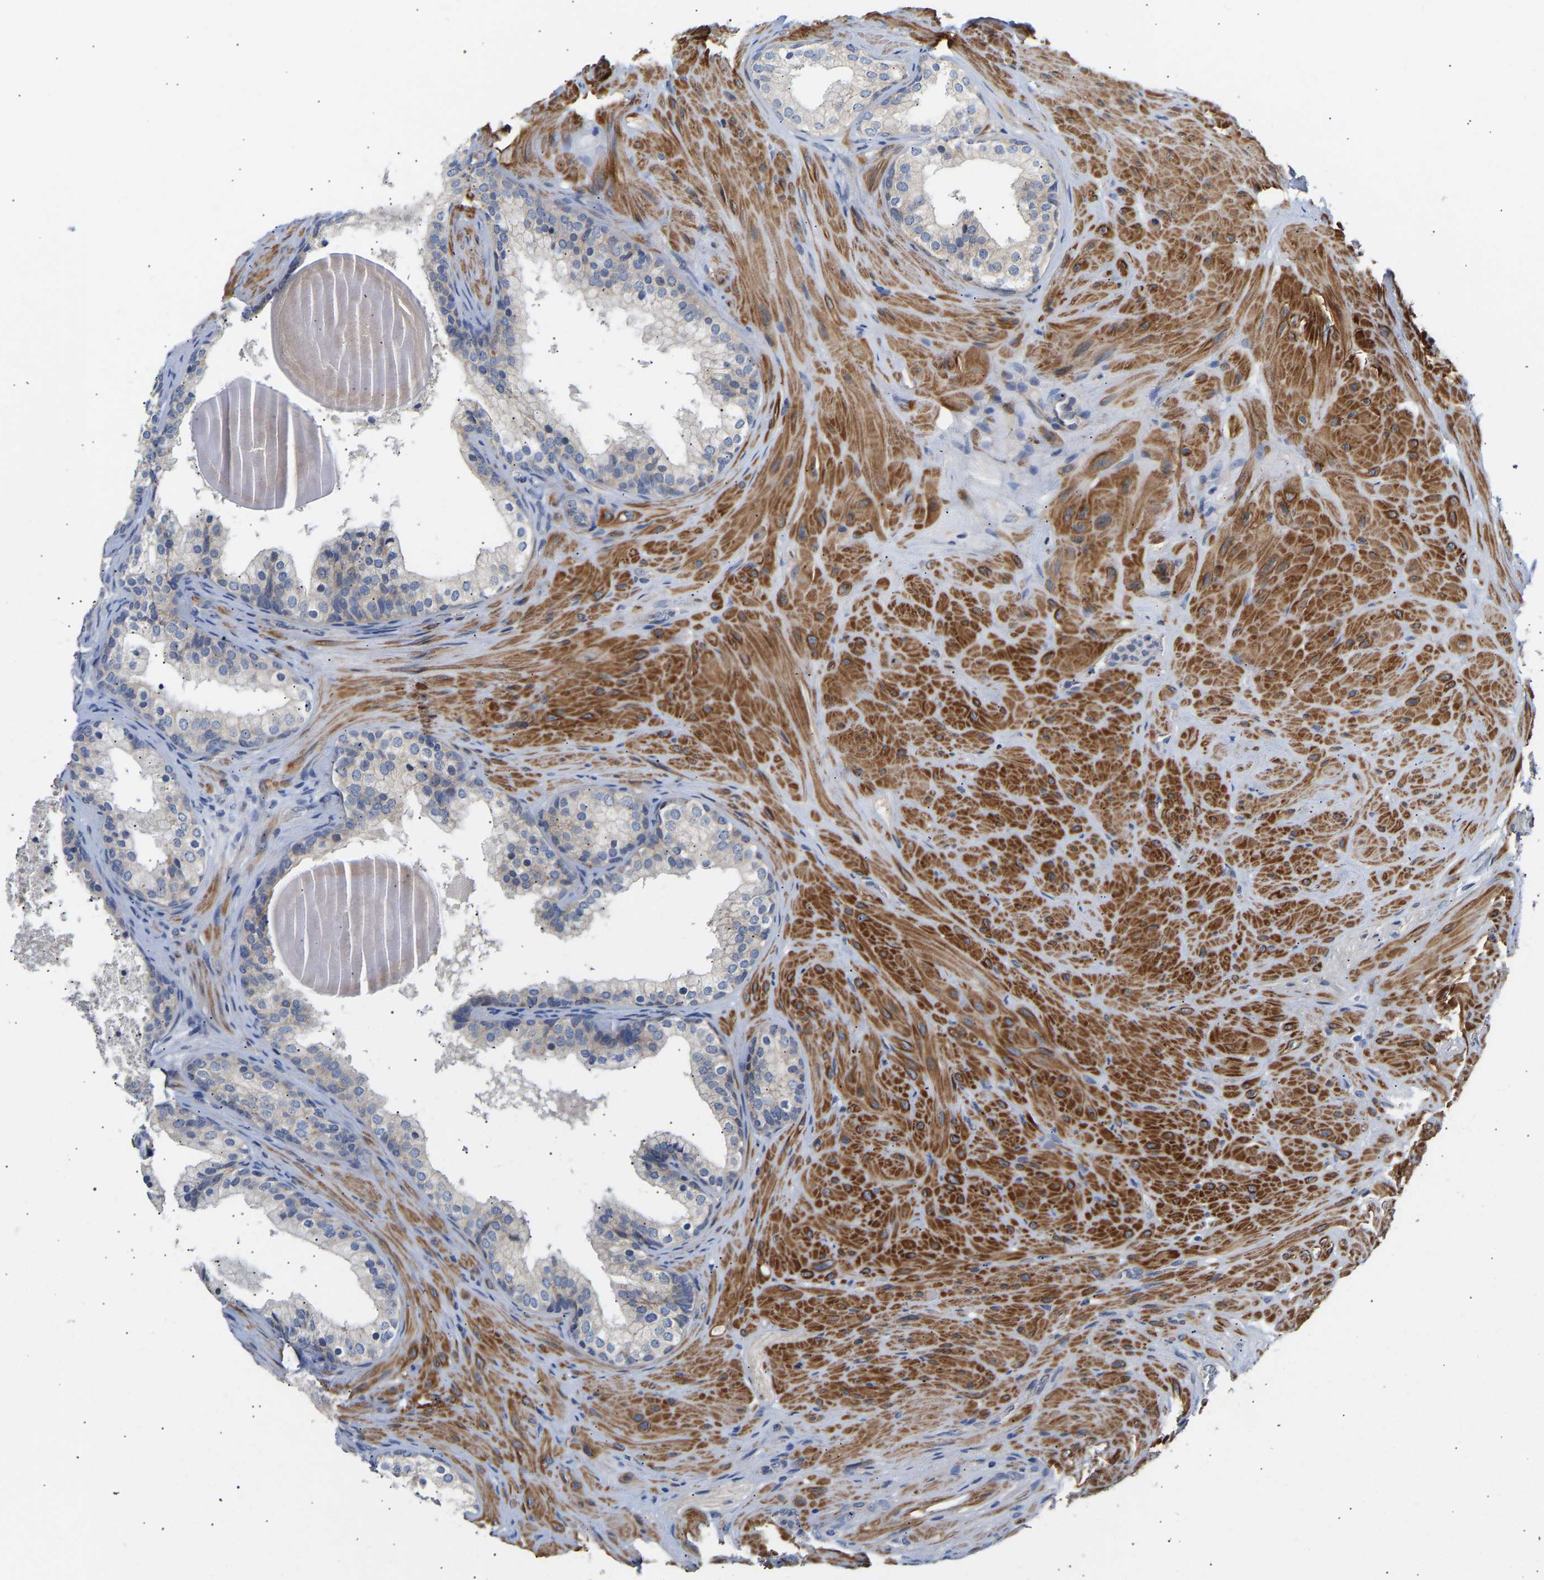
{"staining": {"intensity": "negative", "quantity": "none", "location": "none"}, "tissue": "prostate cancer", "cell_type": "Tumor cells", "image_type": "cancer", "snomed": [{"axis": "morphology", "description": "Adenocarcinoma, Low grade"}, {"axis": "topography", "description": "Prostate"}], "caption": "Immunohistochemistry histopathology image of adenocarcinoma (low-grade) (prostate) stained for a protein (brown), which exhibits no positivity in tumor cells.", "gene": "KASH5", "patient": {"sex": "male", "age": 69}}